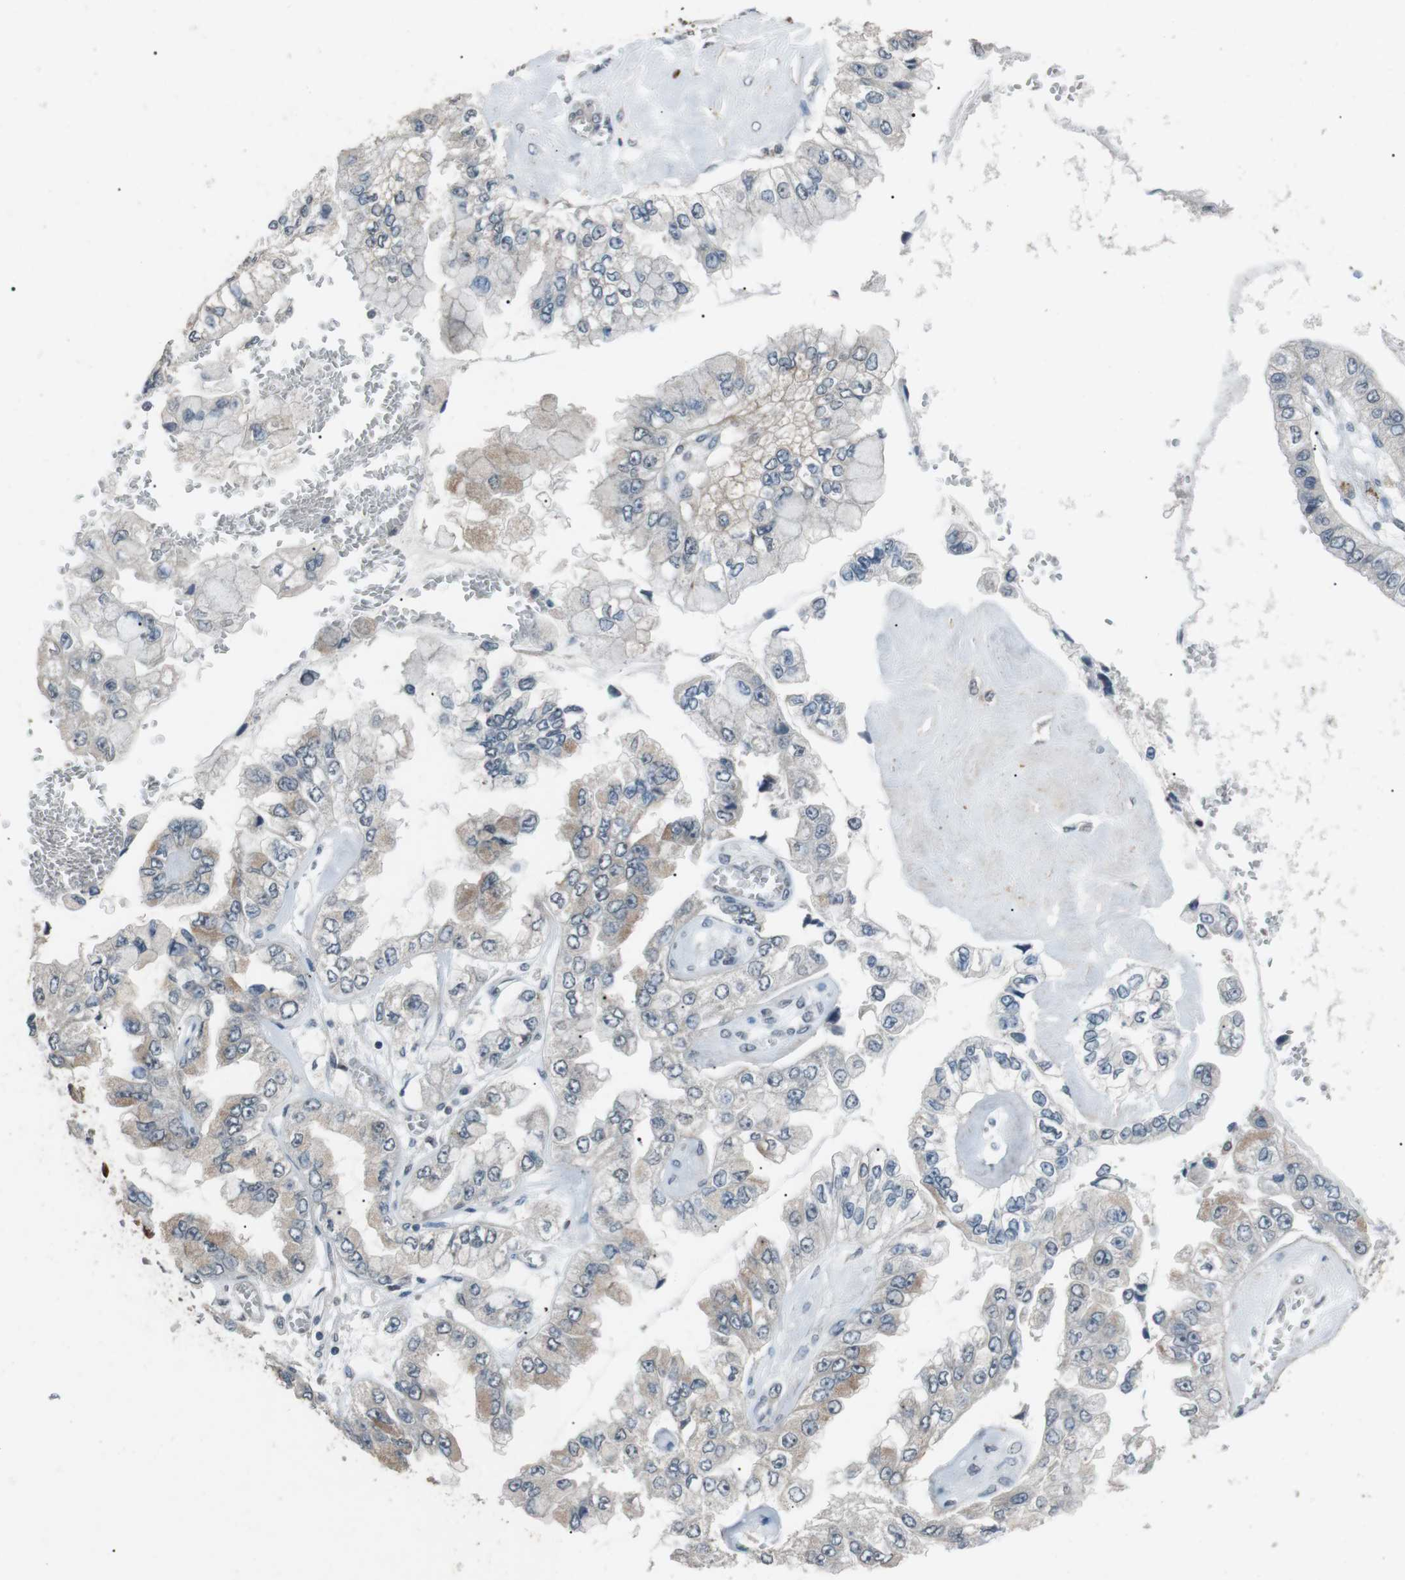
{"staining": {"intensity": "weak", "quantity": "<25%", "location": "cytoplasmic/membranous"}, "tissue": "liver cancer", "cell_type": "Tumor cells", "image_type": "cancer", "snomed": [{"axis": "morphology", "description": "Cholangiocarcinoma"}, {"axis": "topography", "description": "Liver"}], "caption": "IHC photomicrograph of human cholangiocarcinoma (liver) stained for a protein (brown), which displays no expression in tumor cells.", "gene": "NEK7", "patient": {"sex": "female", "age": 79}}